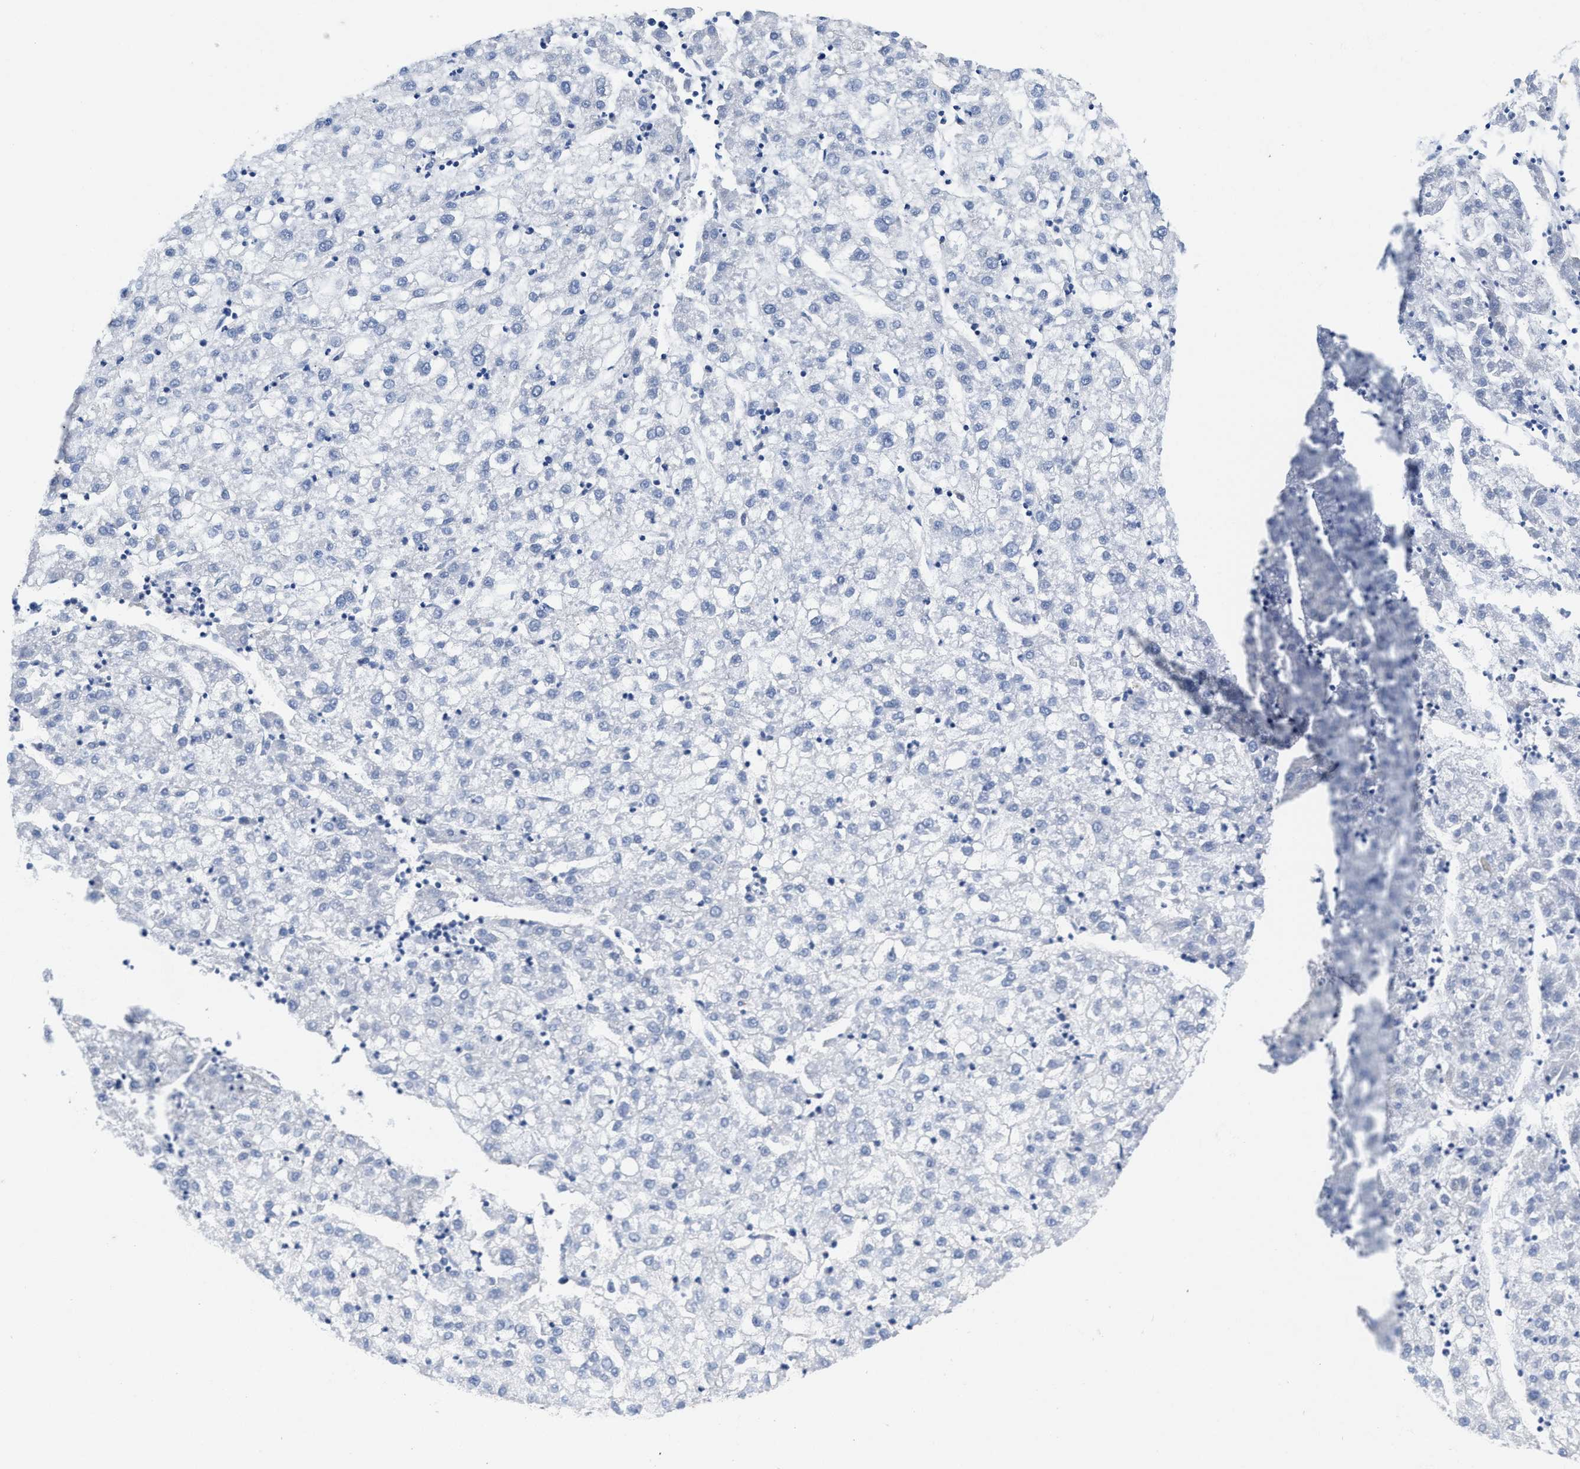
{"staining": {"intensity": "negative", "quantity": "none", "location": "none"}, "tissue": "liver cancer", "cell_type": "Tumor cells", "image_type": "cancer", "snomed": [{"axis": "morphology", "description": "Carcinoma, Hepatocellular, NOS"}, {"axis": "topography", "description": "Liver"}], "caption": "Tumor cells are negative for protein expression in human liver cancer (hepatocellular carcinoma).", "gene": "TBRG4", "patient": {"sex": "male", "age": 72}}